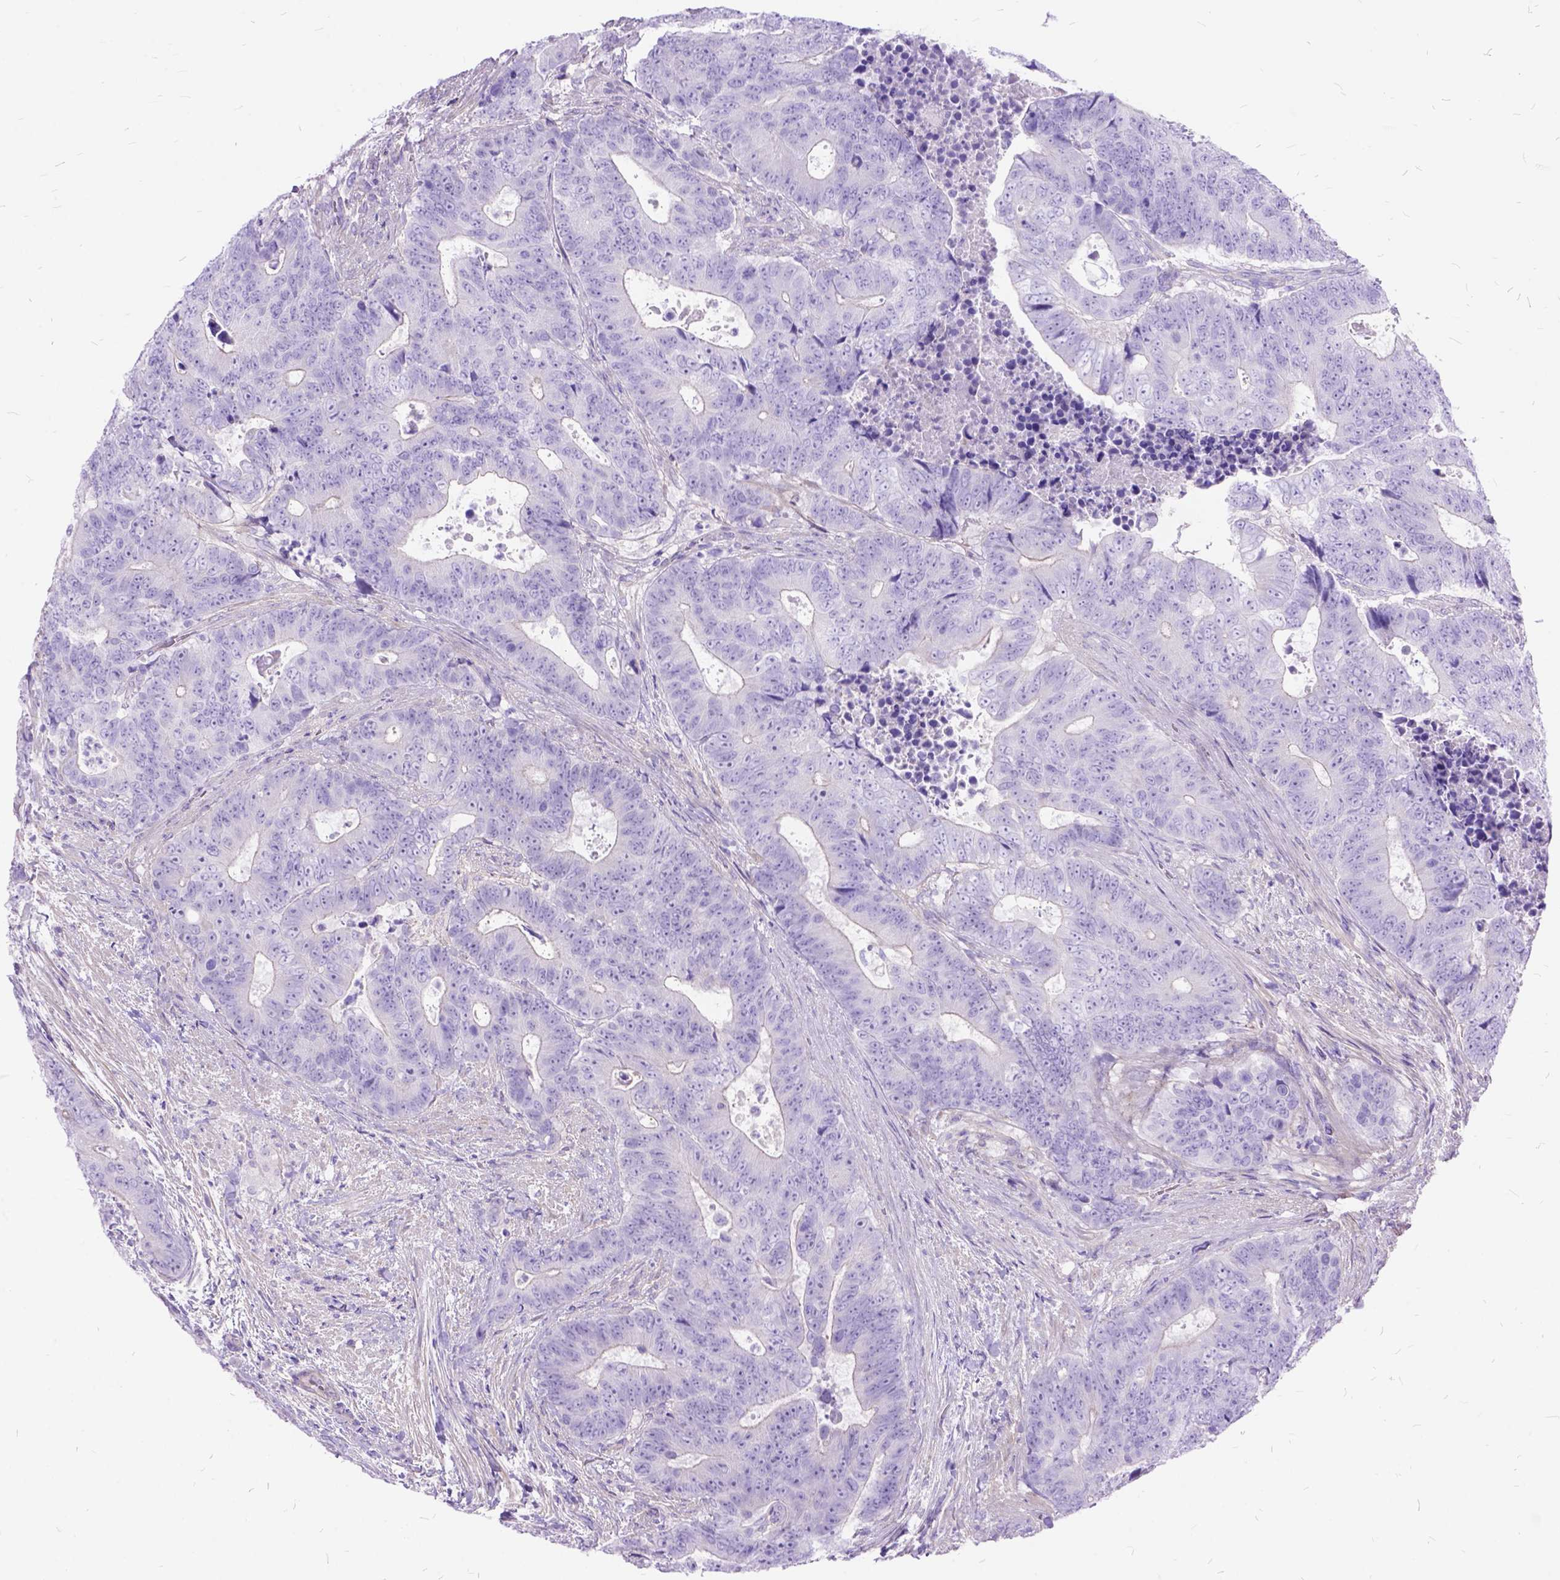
{"staining": {"intensity": "negative", "quantity": "none", "location": "none"}, "tissue": "colorectal cancer", "cell_type": "Tumor cells", "image_type": "cancer", "snomed": [{"axis": "morphology", "description": "Adenocarcinoma, NOS"}, {"axis": "topography", "description": "Colon"}], "caption": "This is an immunohistochemistry (IHC) micrograph of colorectal cancer (adenocarcinoma). There is no positivity in tumor cells.", "gene": "ARL9", "patient": {"sex": "female", "age": 48}}